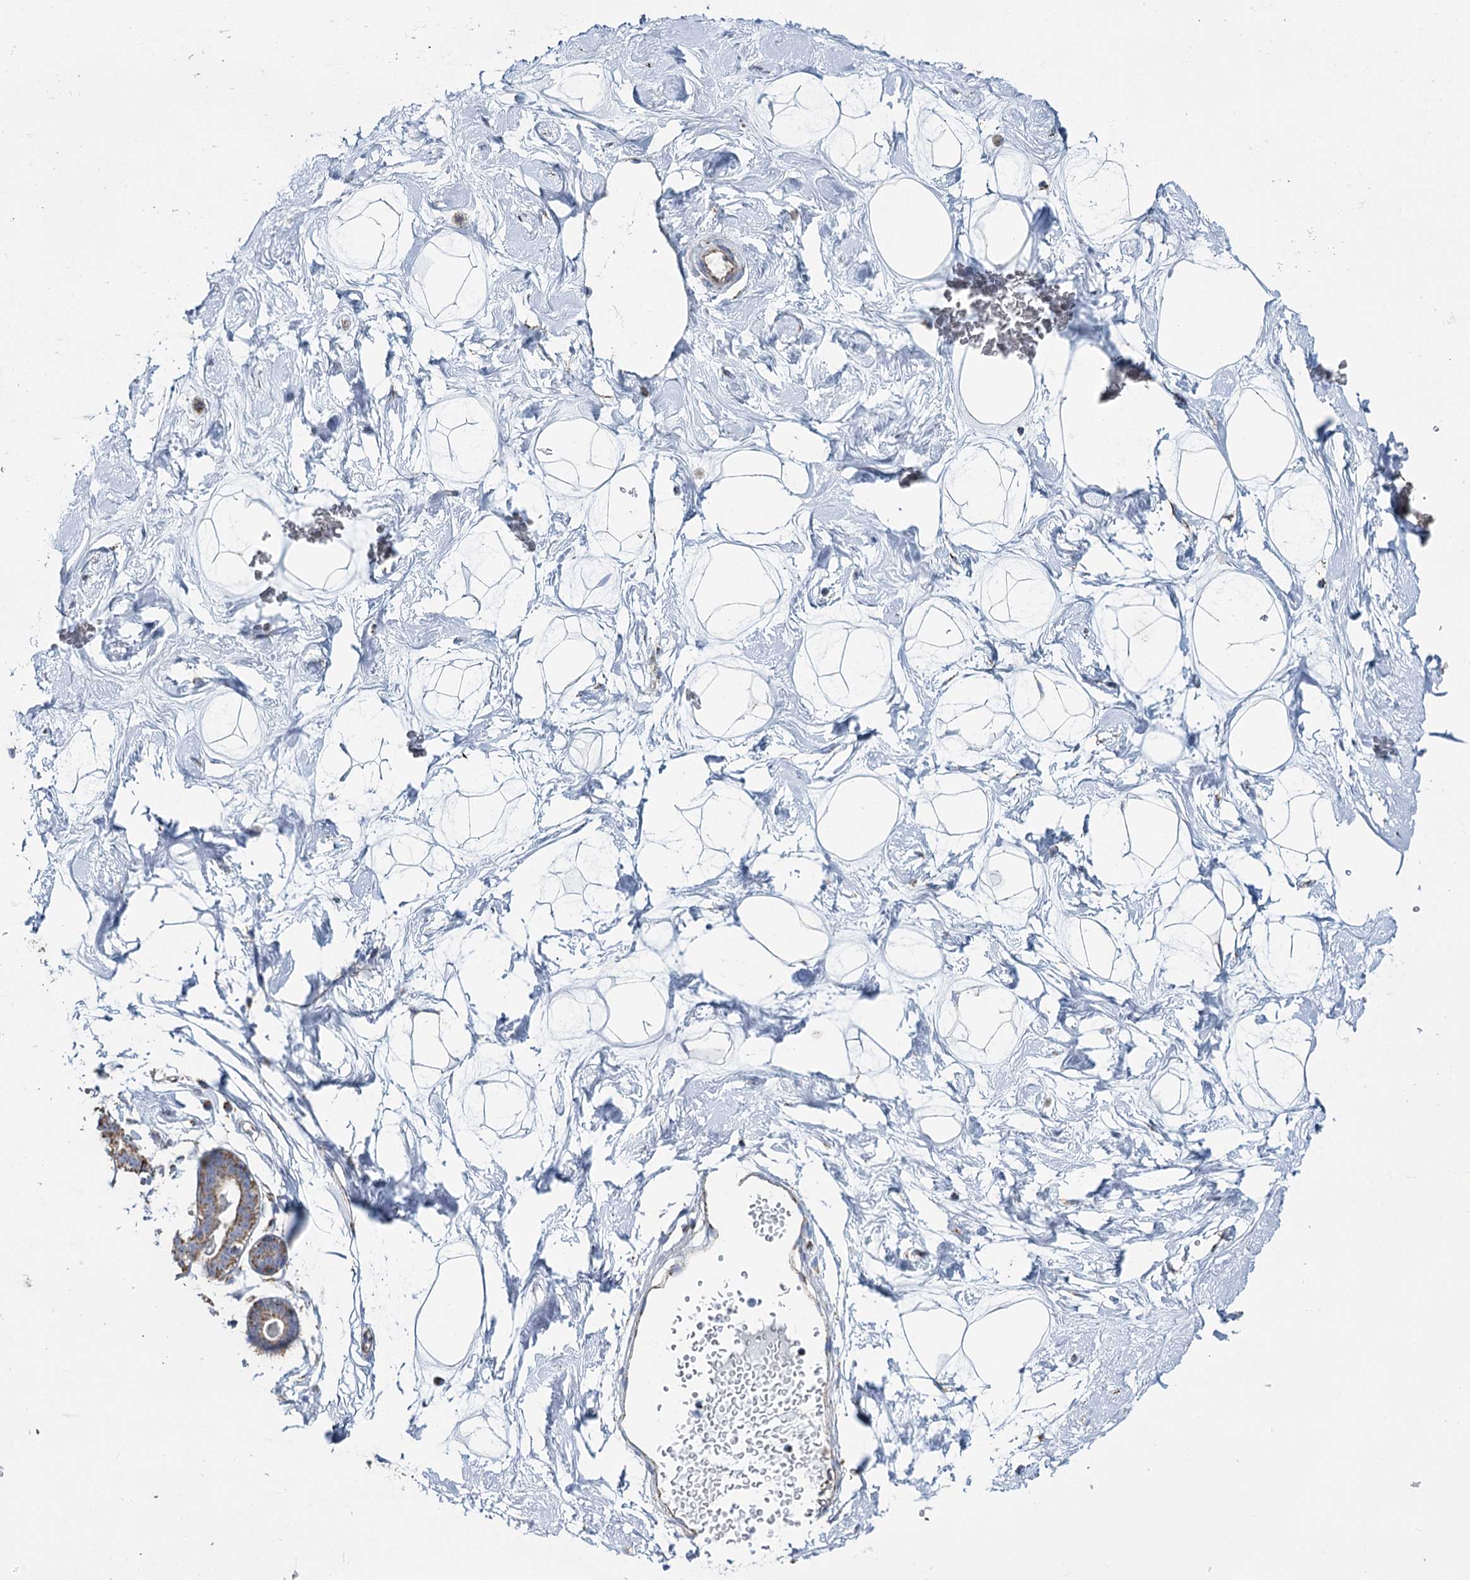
{"staining": {"intensity": "negative", "quantity": "none", "location": "none"}, "tissue": "breast", "cell_type": "Adipocytes", "image_type": "normal", "snomed": [{"axis": "morphology", "description": "Normal tissue, NOS"}, {"axis": "morphology", "description": "Adenoma, NOS"}, {"axis": "topography", "description": "Breast"}], "caption": "Immunohistochemical staining of benign breast exhibits no significant staining in adipocytes. (DAB immunohistochemistry, high magnification).", "gene": "MRPL44", "patient": {"sex": "female", "age": 23}}